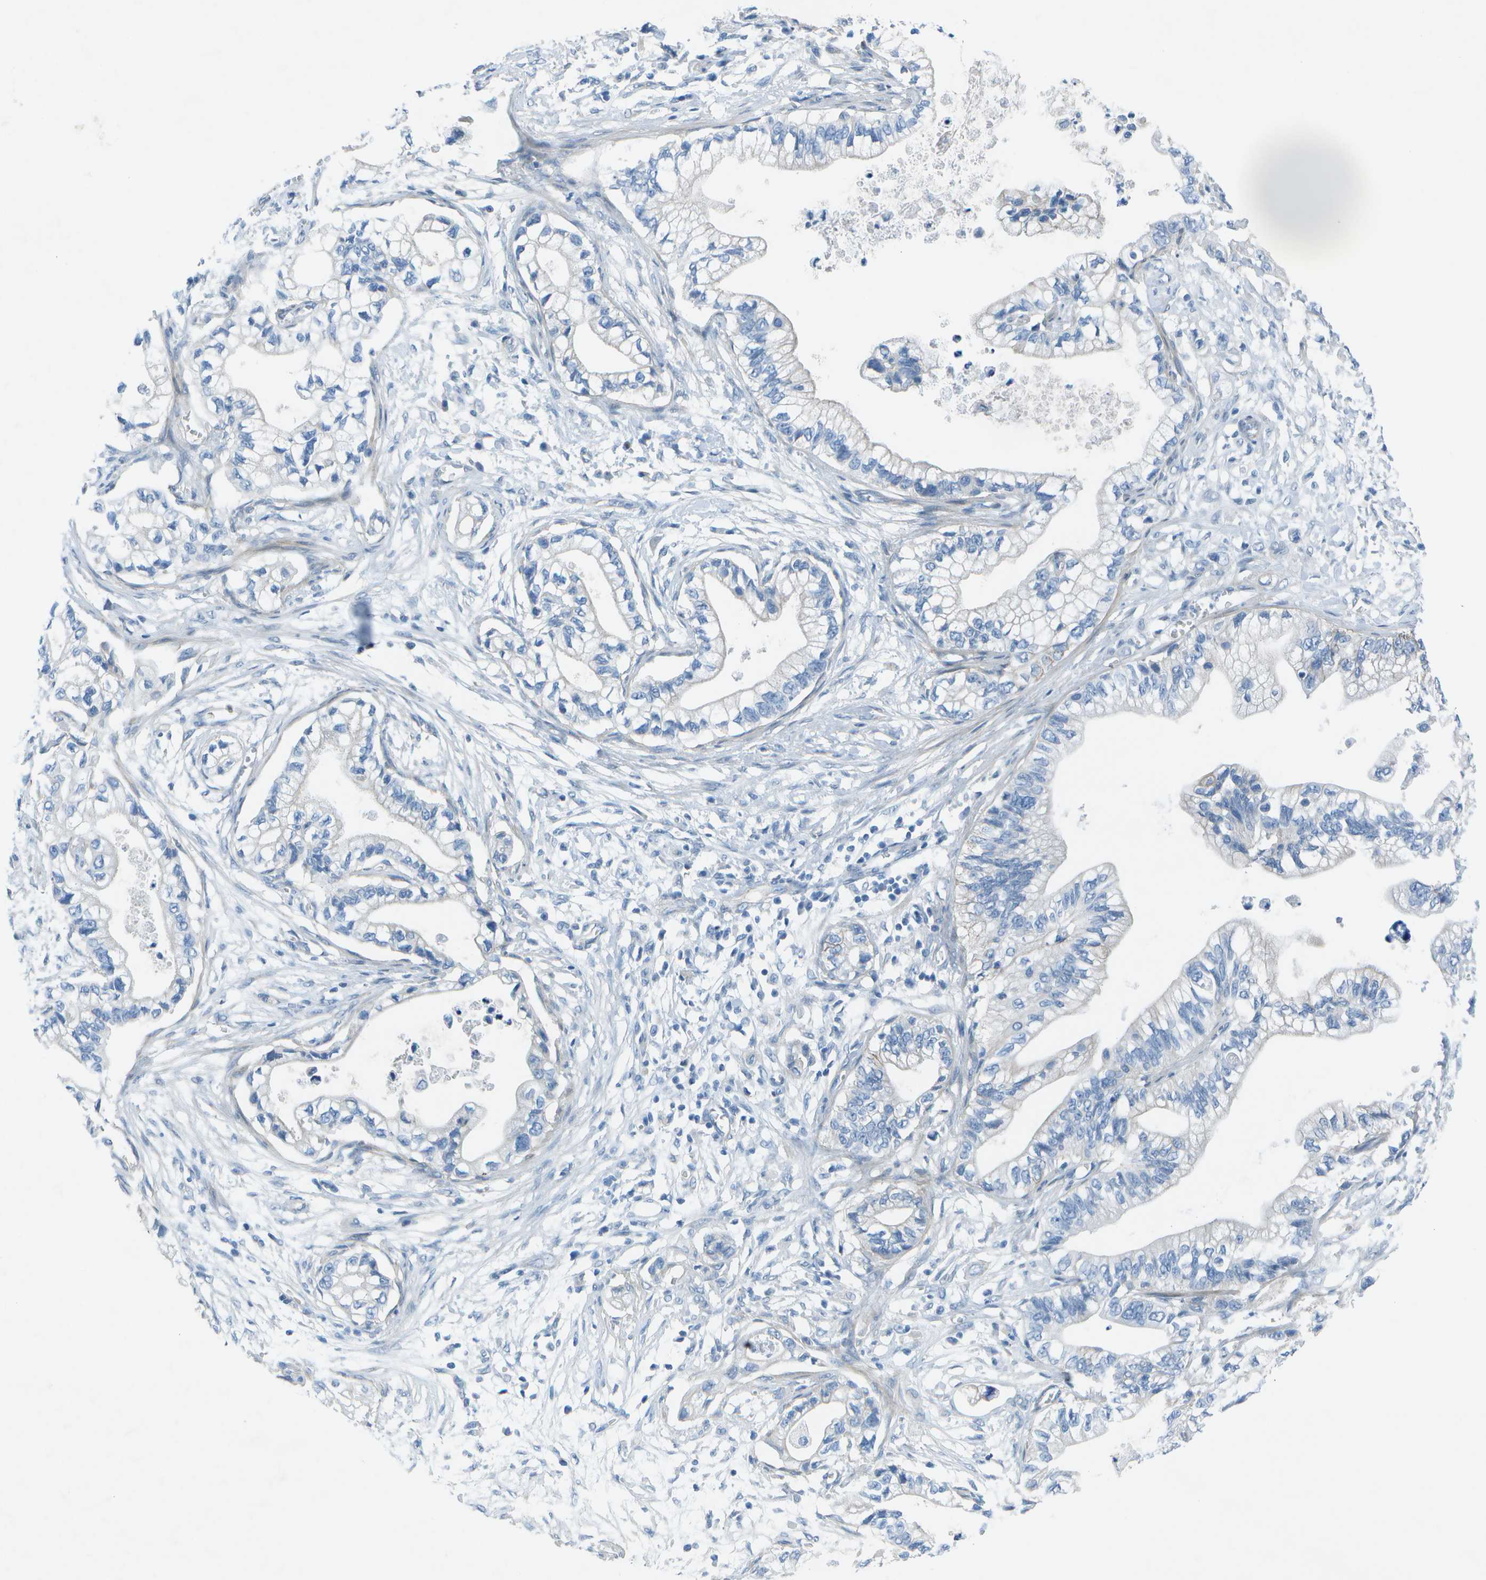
{"staining": {"intensity": "negative", "quantity": "none", "location": "none"}, "tissue": "pancreatic cancer", "cell_type": "Tumor cells", "image_type": "cancer", "snomed": [{"axis": "morphology", "description": "Adenocarcinoma, NOS"}, {"axis": "topography", "description": "Pancreas"}], "caption": "The immunohistochemistry photomicrograph has no significant staining in tumor cells of adenocarcinoma (pancreatic) tissue.", "gene": "SORBS3", "patient": {"sex": "male", "age": 56}}